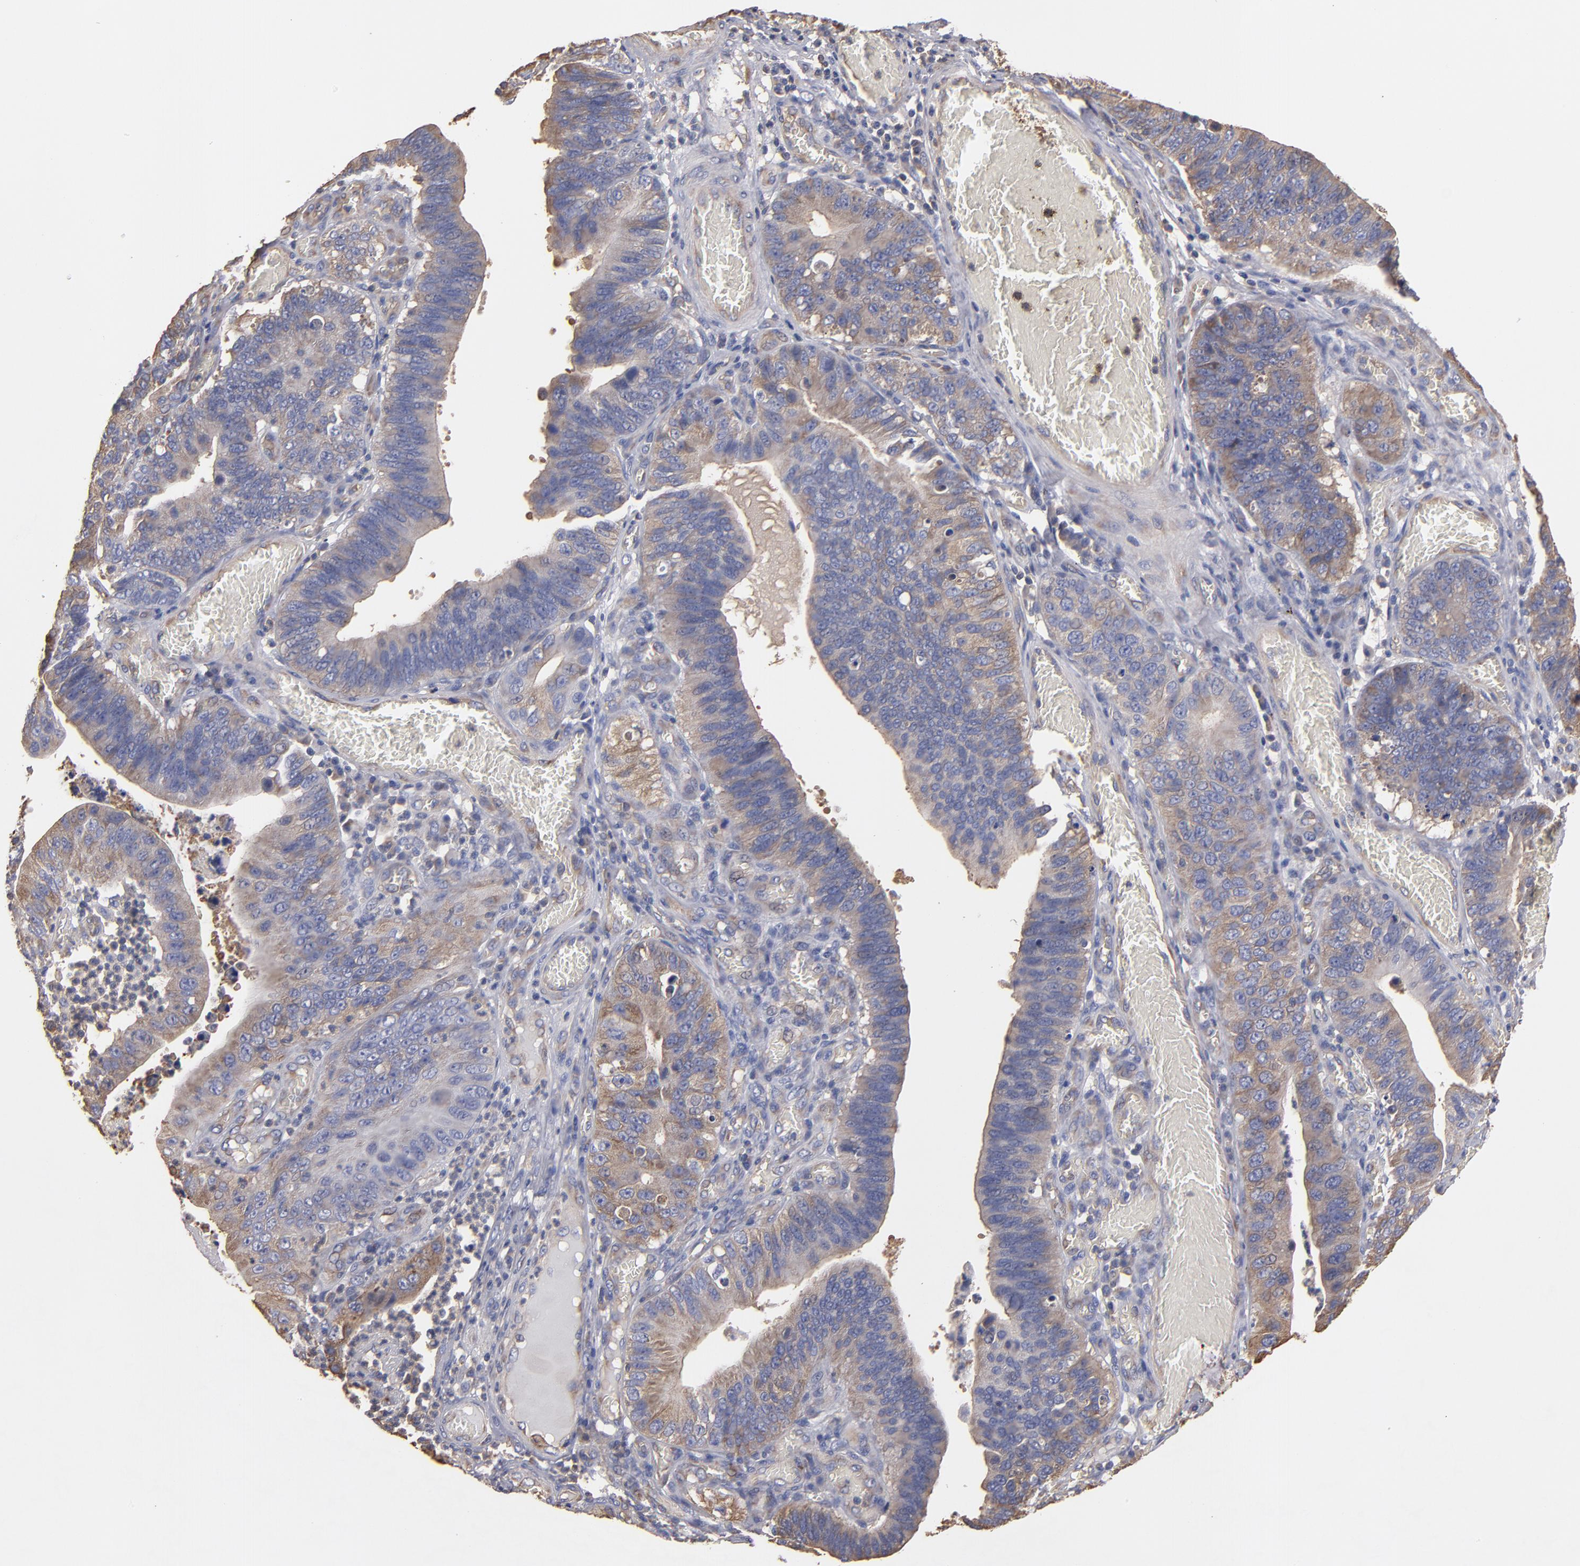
{"staining": {"intensity": "weak", "quantity": "25%-75%", "location": "cytoplasmic/membranous"}, "tissue": "stomach cancer", "cell_type": "Tumor cells", "image_type": "cancer", "snomed": [{"axis": "morphology", "description": "Adenocarcinoma, NOS"}, {"axis": "topography", "description": "Stomach"}, {"axis": "topography", "description": "Gastric cardia"}], "caption": "A brown stain shows weak cytoplasmic/membranous staining of a protein in human stomach cancer tumor cells.", "gene": "ESYT2", "patient": {"sex": "male", "age": 59}}